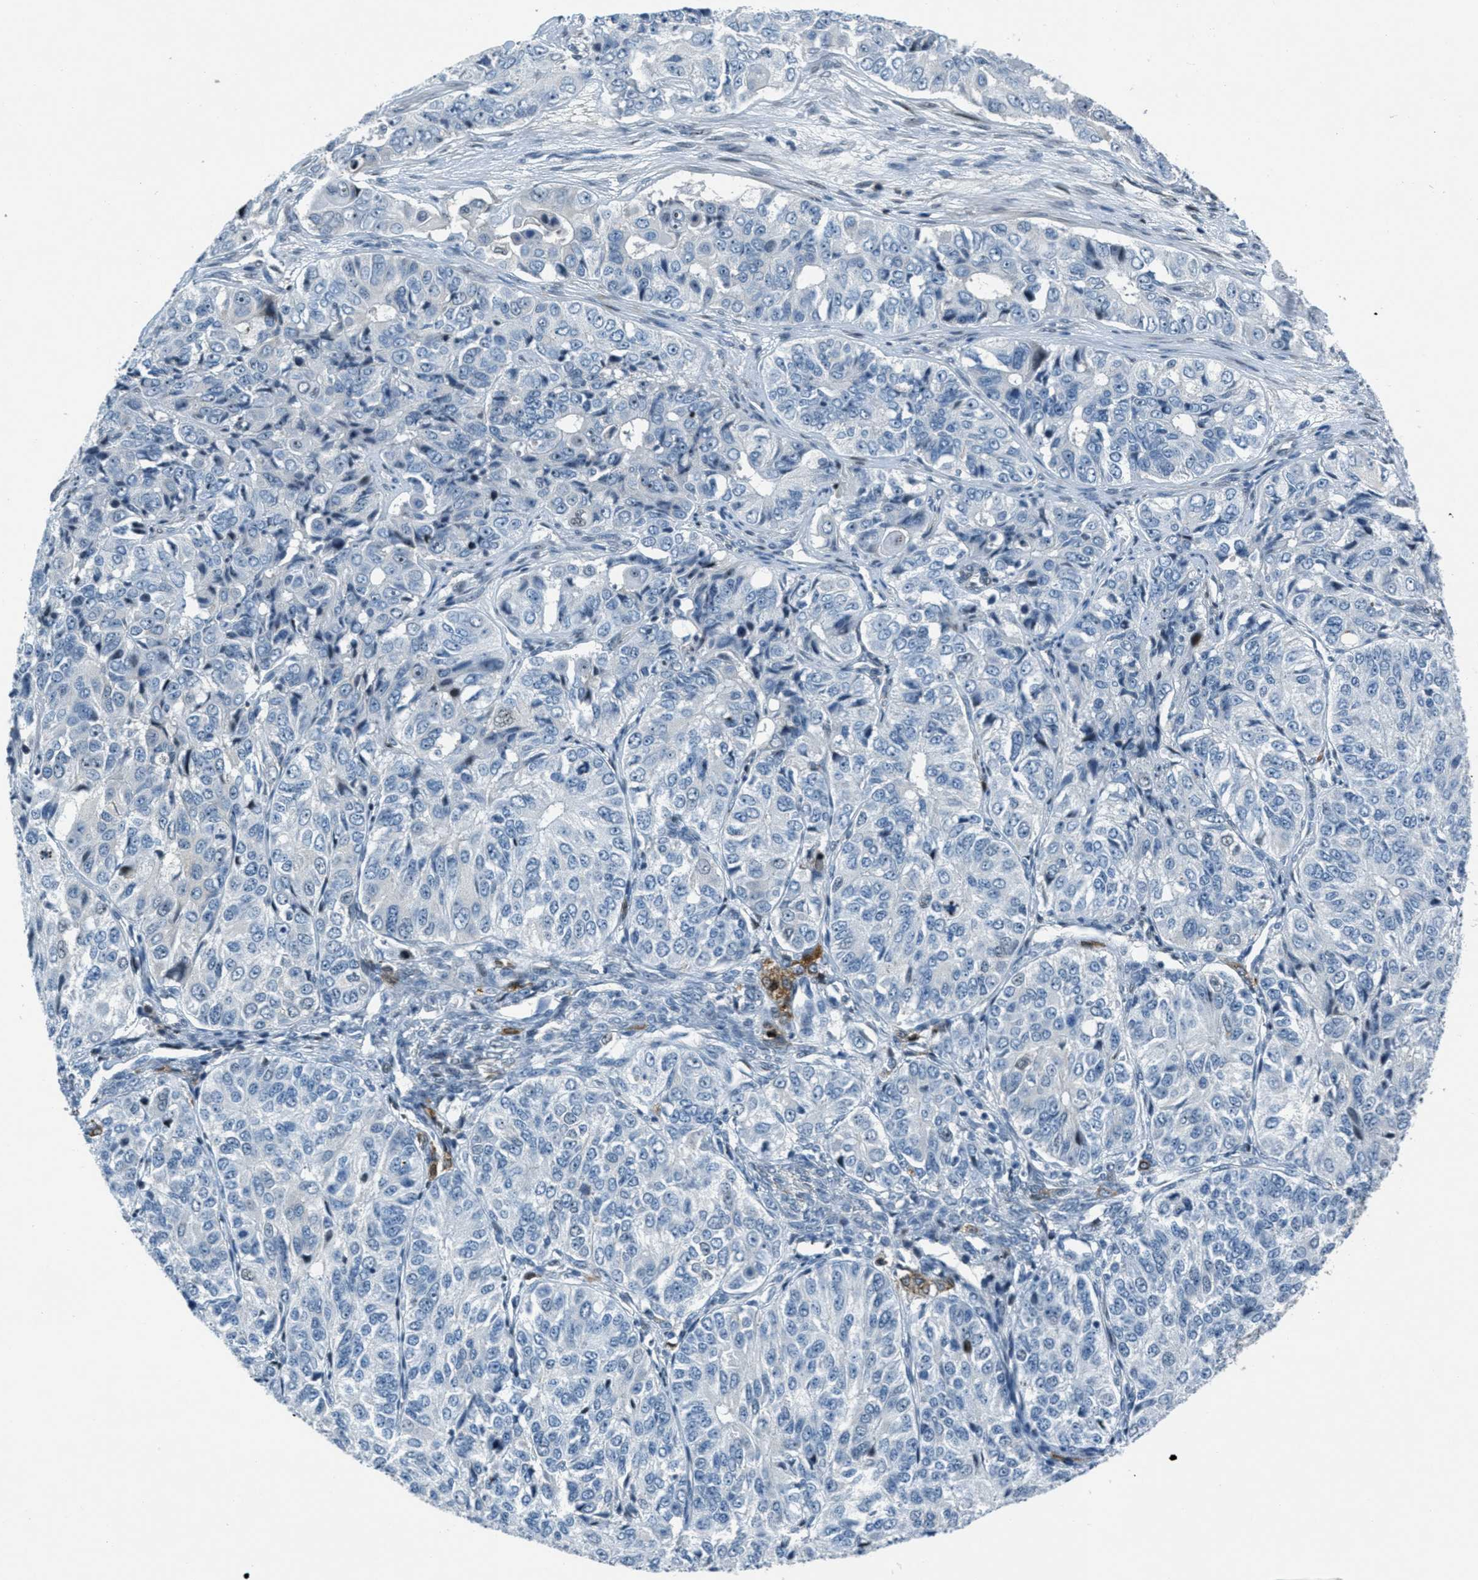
{"staining": {"intensity": "negative", "quantity": "none", "location": "none"}, "tissue": "ovarian cancer", "cell_type": "Tumor cells", "image_type": "cancer", "snomed": [{"axis": "morphology", "description": "Carcinoma, endometroid"}, {"axis": "topography", "description": "Ovary"}], "caption": "This is an immunohistochemistry (IHC) micrograph of ovarian endometroid carcinoma. There is no expression in tumor cells.", "gene": "ZDHHC23", "patient": {"sex": "female", "age": 51}}